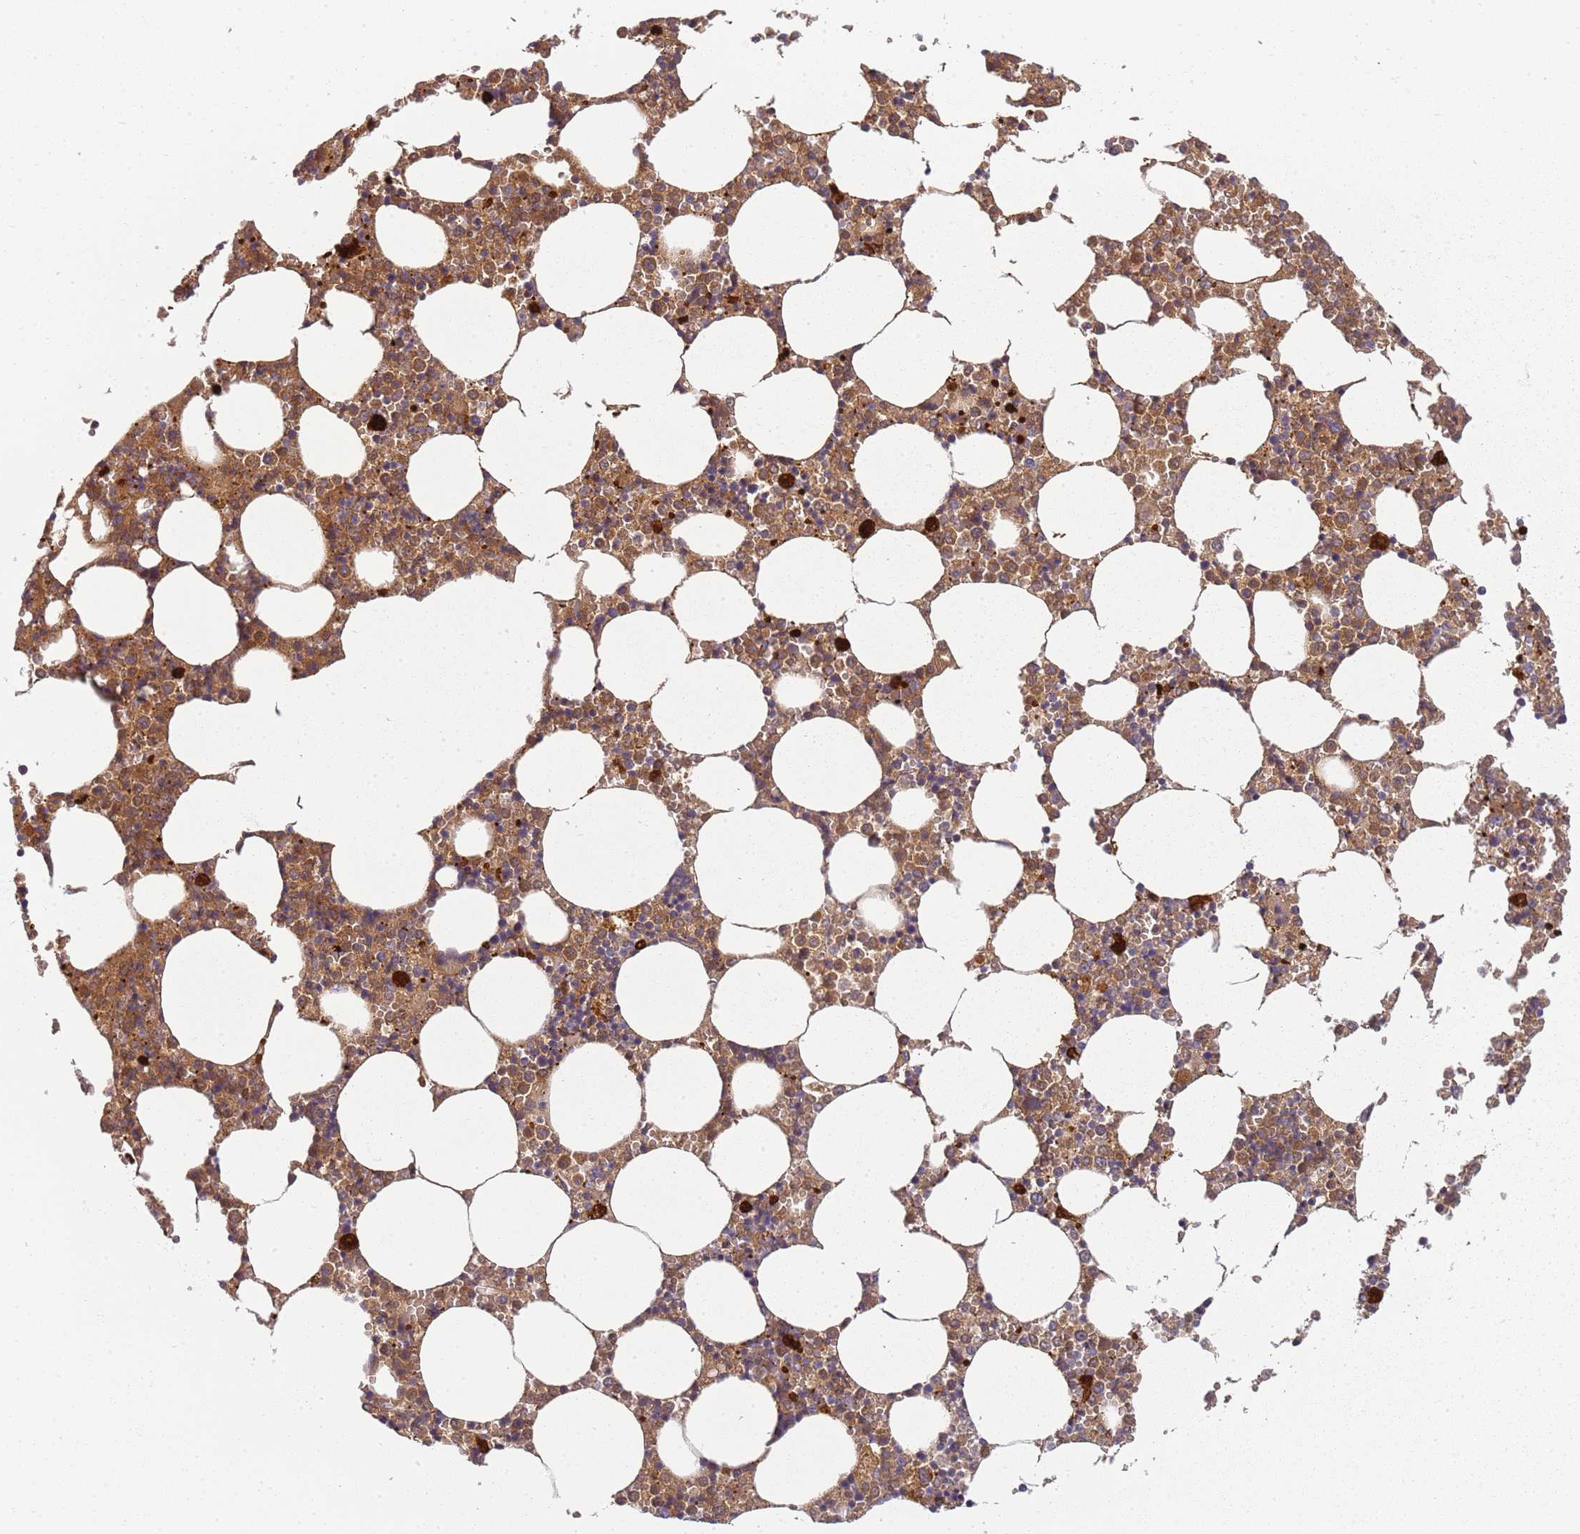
{"staining": {"intensity": "moderate", "quantity": ">75%", "location": "cytoplasmic/membranous"}, "tissue": "bone marrow", "cell_type": "Hematopoietic cells", "image_type": "normal", "snomed": [{"axis": "morphology", "description": "Normal tissue, NOS"}, {"axis": "topography", "description": "Bone marrow"}], "caption": "A medium amount of moderate cytoplasmic/membranous positivity is present in approximately >75% of hematopoietic cells in benign bone marrow.", "gene": "CC2D2B", "patient": {"sex": "female", "age": 64}}